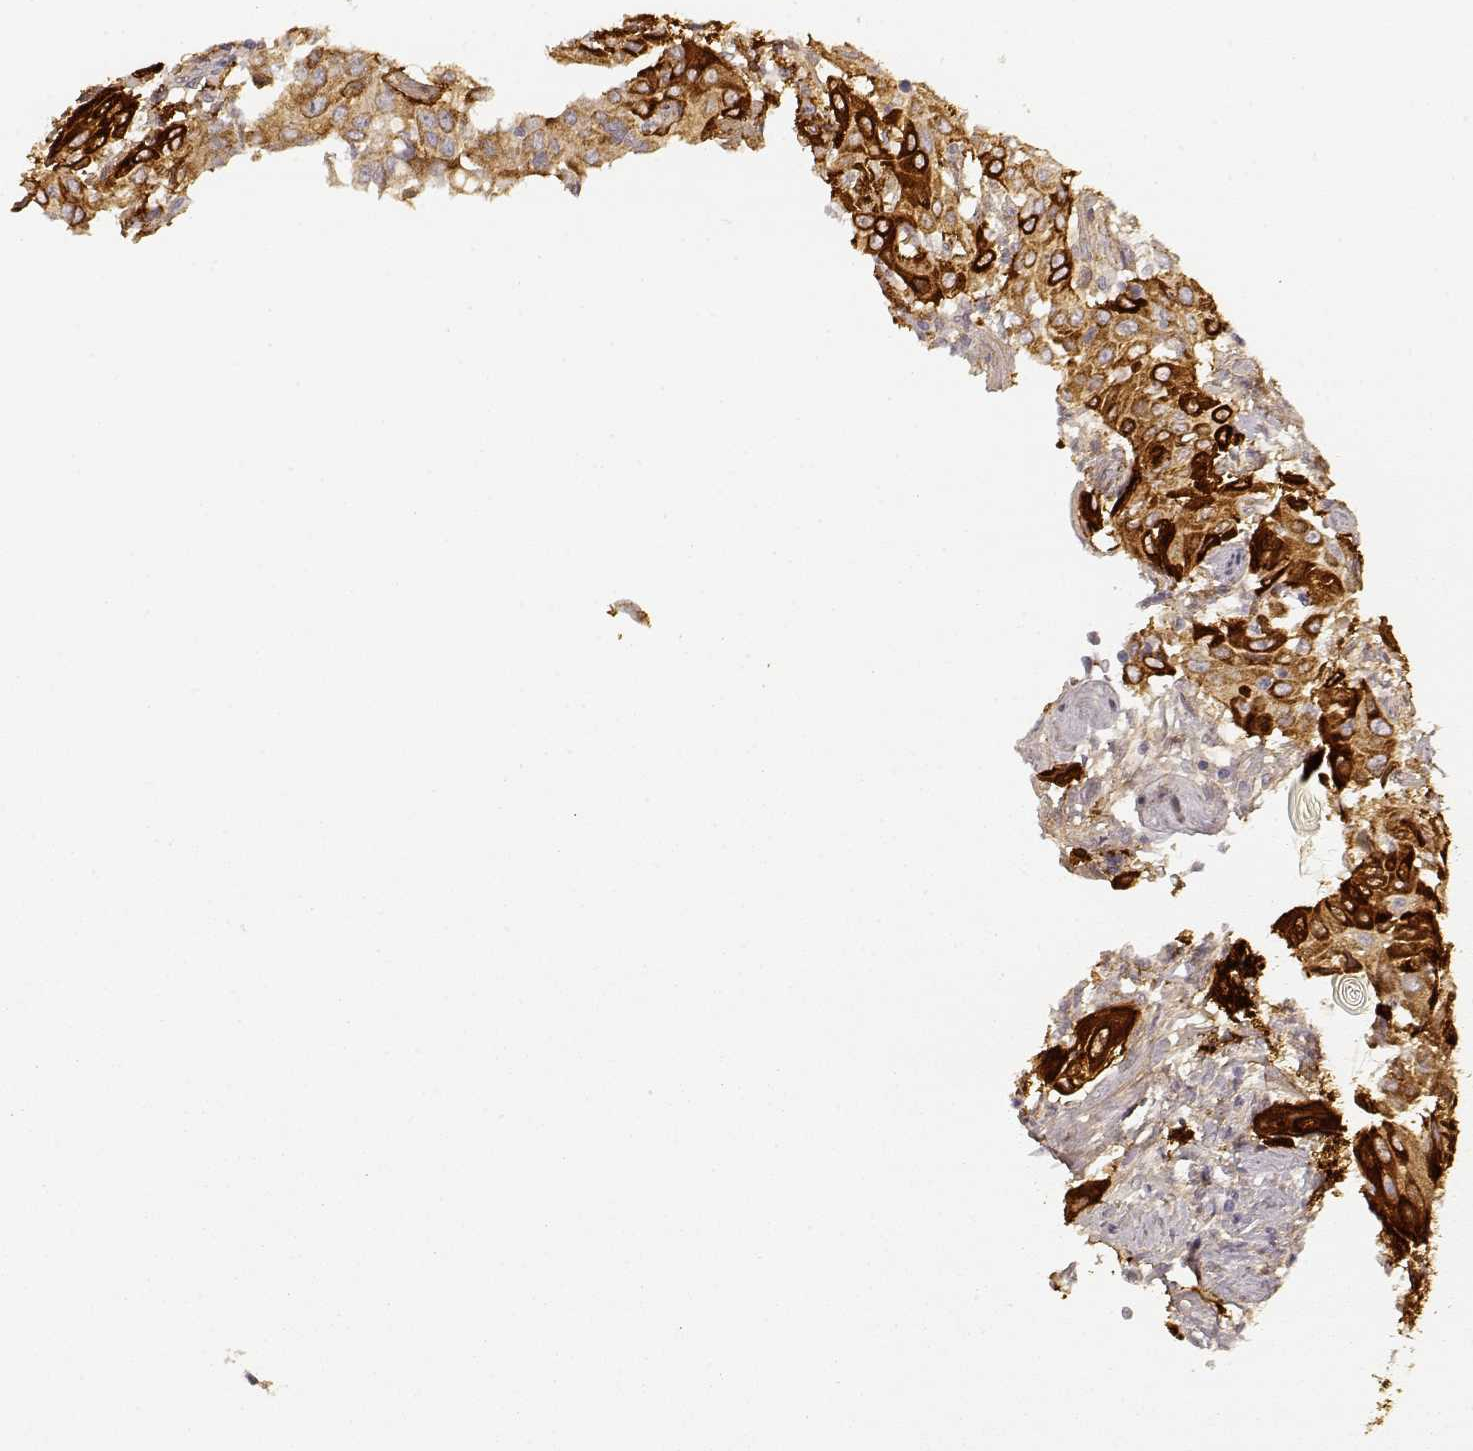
{"staining": {"intensity": "strong", "quantity": ">75%", "location": "cytoplasmic/membranous"}, "tissue": "urothelial cancer", "cell_type": "Tumor cells", "image_type": "cancer", "snomed": [{"axis": "morphology", "description": "Urothelial carcinoma, High grade"}, {"axis": "topography", "description": "Urinary bladder"}], "caption": "A high-resolution photomicrograph shows immunohistochemistry staining of high-grade urothelial carcinoma, which exhibits strong cytoplasmic/membranous expression in about >75% of tumor cells.", "gene": "LAMC2", "patient": {"sex": "male", "age": 82}}